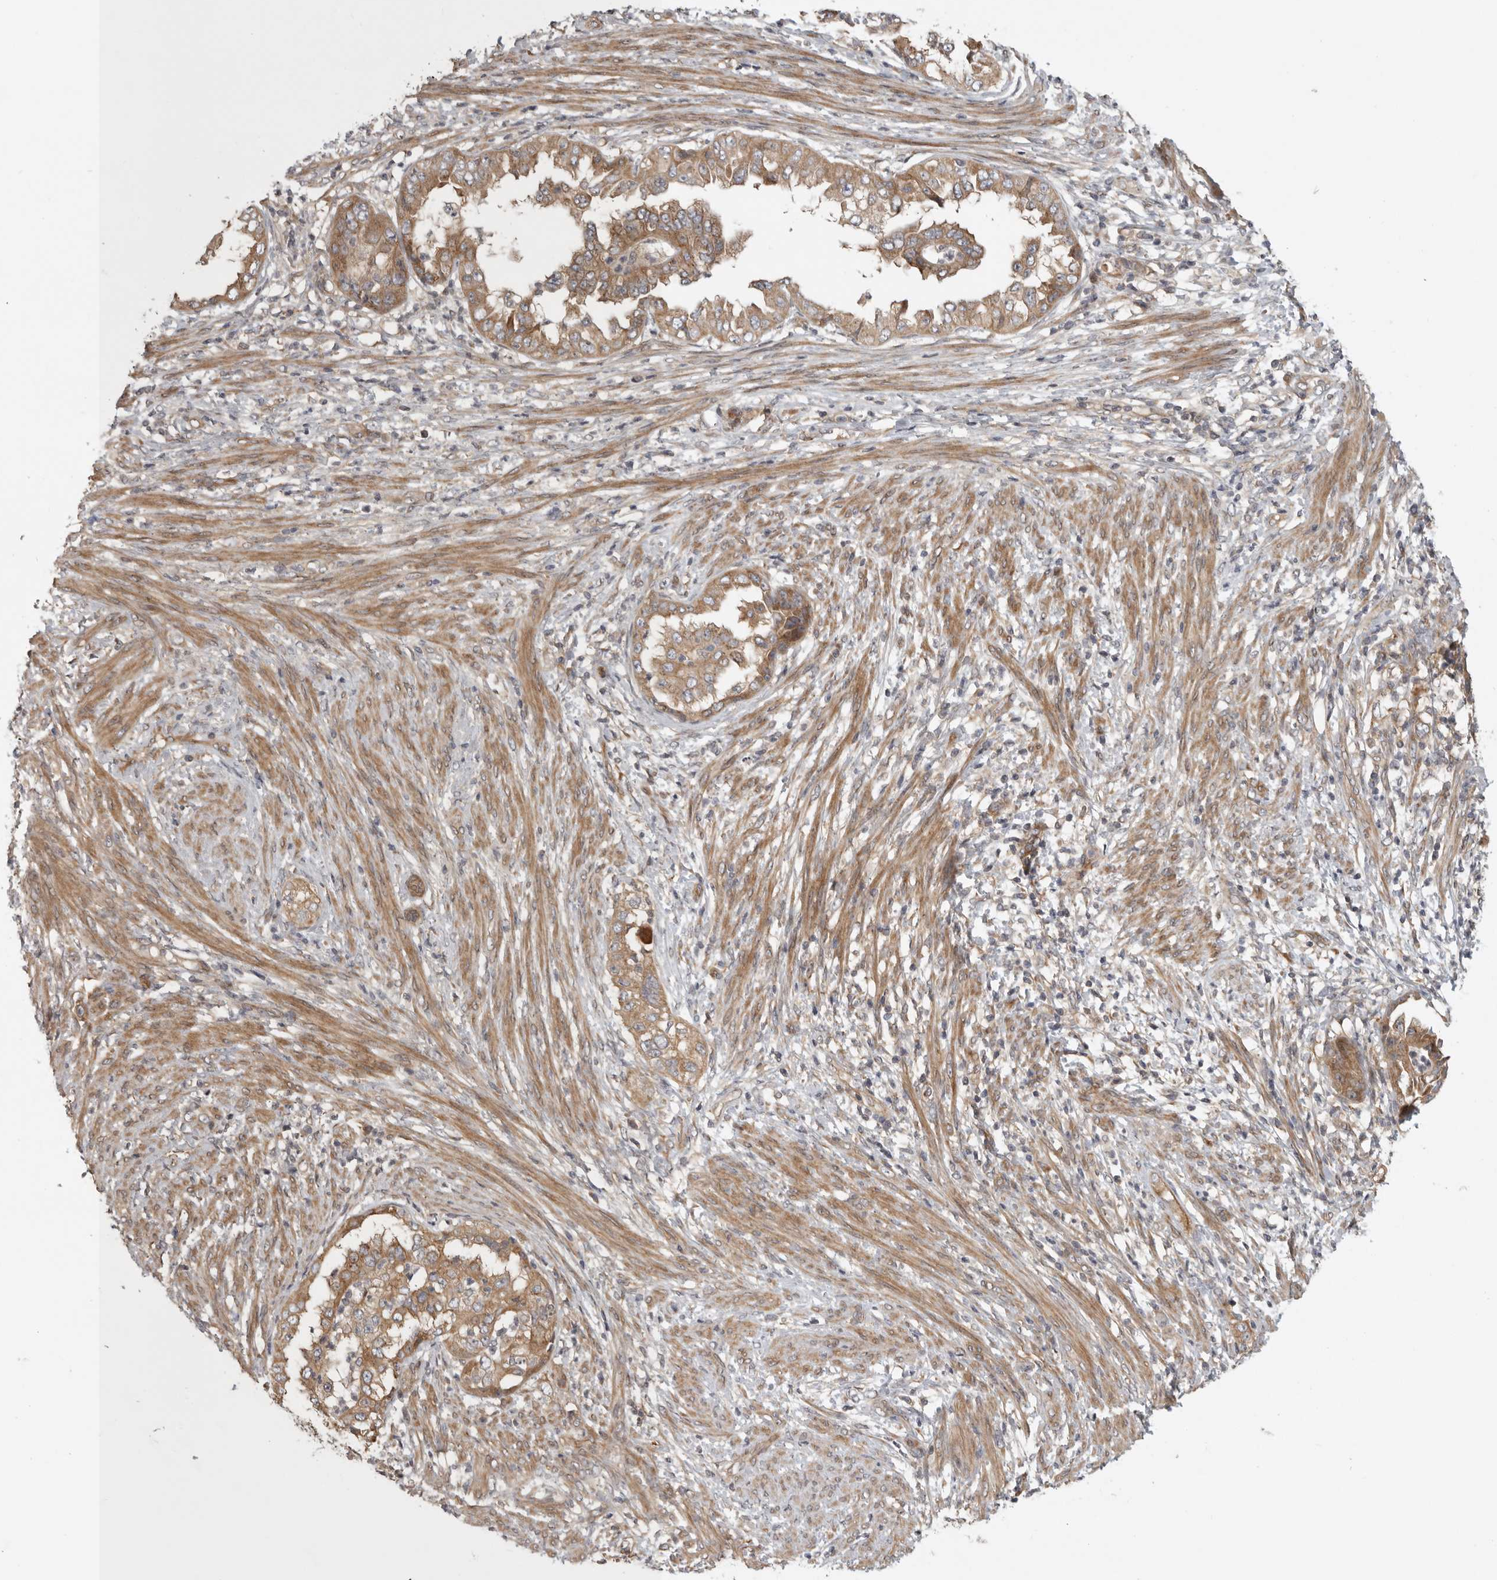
{"staining": {"intensity": "moderate", "quantity": ">75%", "location": "cytoplasmic/membranous"}, "tissue": "endometrial cancer", "cell_type": "Tumor cells", "image_type": "cancer", "snomed": [{"axis": "morphology", "description": "Adenocarcinoma, NOS"}, {"axis": "topography", "description": "Endometrium"}], "caption": "DAB immunohistochemical staining of endometrial cancer (adenocarcinoma) demonstrates moderate cytoplasmic/membranous protein staining in about >75% of tumor cells. (DAB IHC, brown staining for protein, blue staining for nuclei).", "gene": "CUEDC1", "patient": {"sex": "female", "age": 85}}